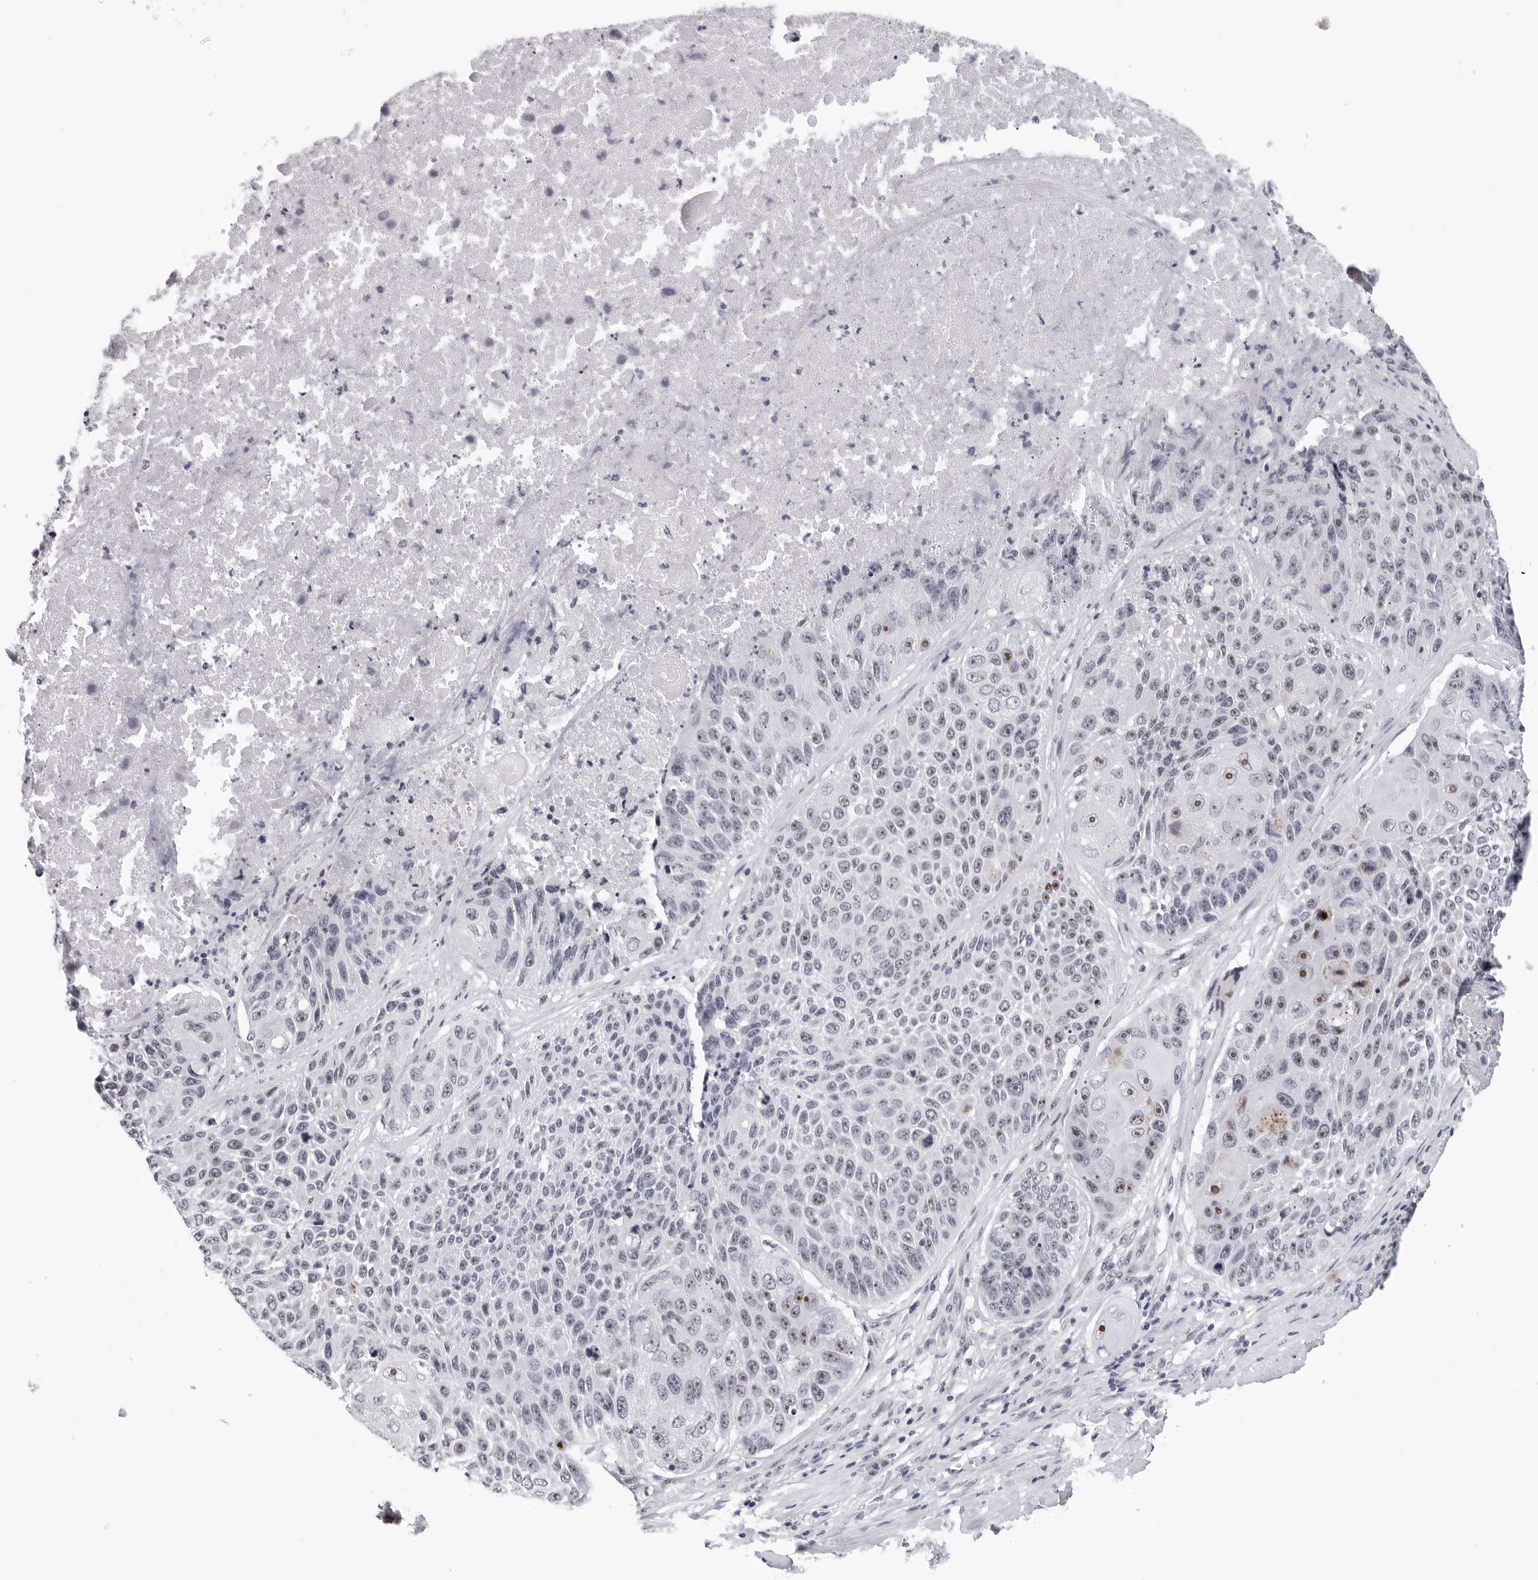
{"staining": {"intensity": "moderate", "quantity": "<25%", "location": "nuclear"}, "tissue": "lung cancer", "cell_type": "Tumor cells", "image_type": "cancer", "snomed": [{"axis": "morphology", "description": "Squamous cell carcinoma, NOS"}, {"axis": "topography", "description": "Lung"}], "caption": "A low amount of moderate nuclear staining is present in approximately <25% of tumor cells in lung cancer (squamous cell carcinoma) tissue.", "gene": "GNL2", "patient": {"sex": "male", "age": 61}}